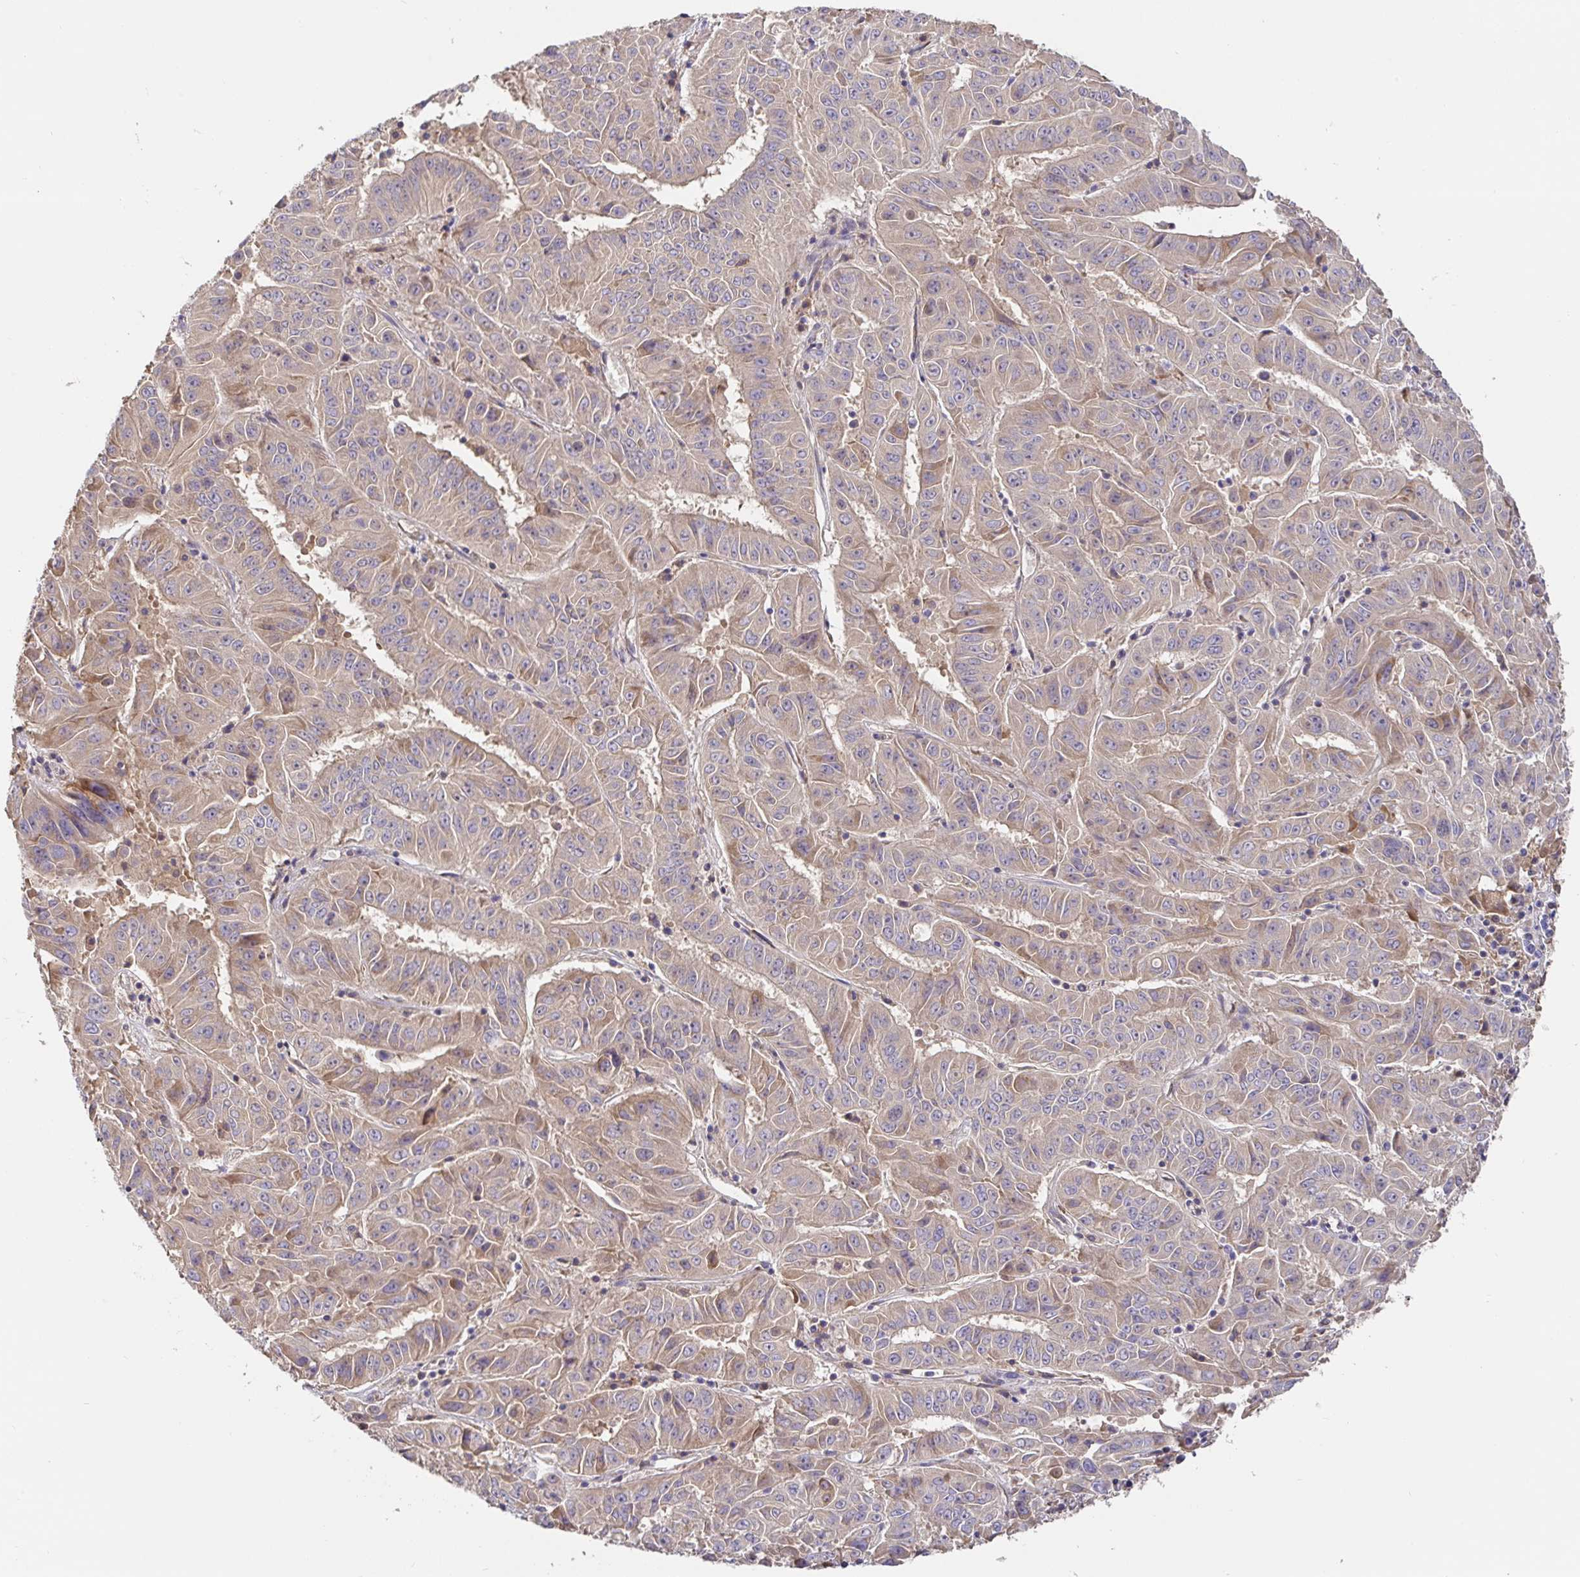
{"staining": {"intensity": "weak", "quantity": "<25%", "location": "cytoplasmic/membranous"}, "tissue": "pancreatic cancer", "cell_type": "Tumor cells", "image_type": "cancer", "snomed": [{"axis": "morphology", "description": "Adenocarcinoma, NOS"}, {"axis": "topography", "description": "Pancreas"}], "caption": "This is a photomicrograph of IHC staining of pancreatic cancer (adenocarcinoma), which shows no positivity in tumor cells.", "gene": "HAGH", "patient": {"sex": "male", "age": 63}}